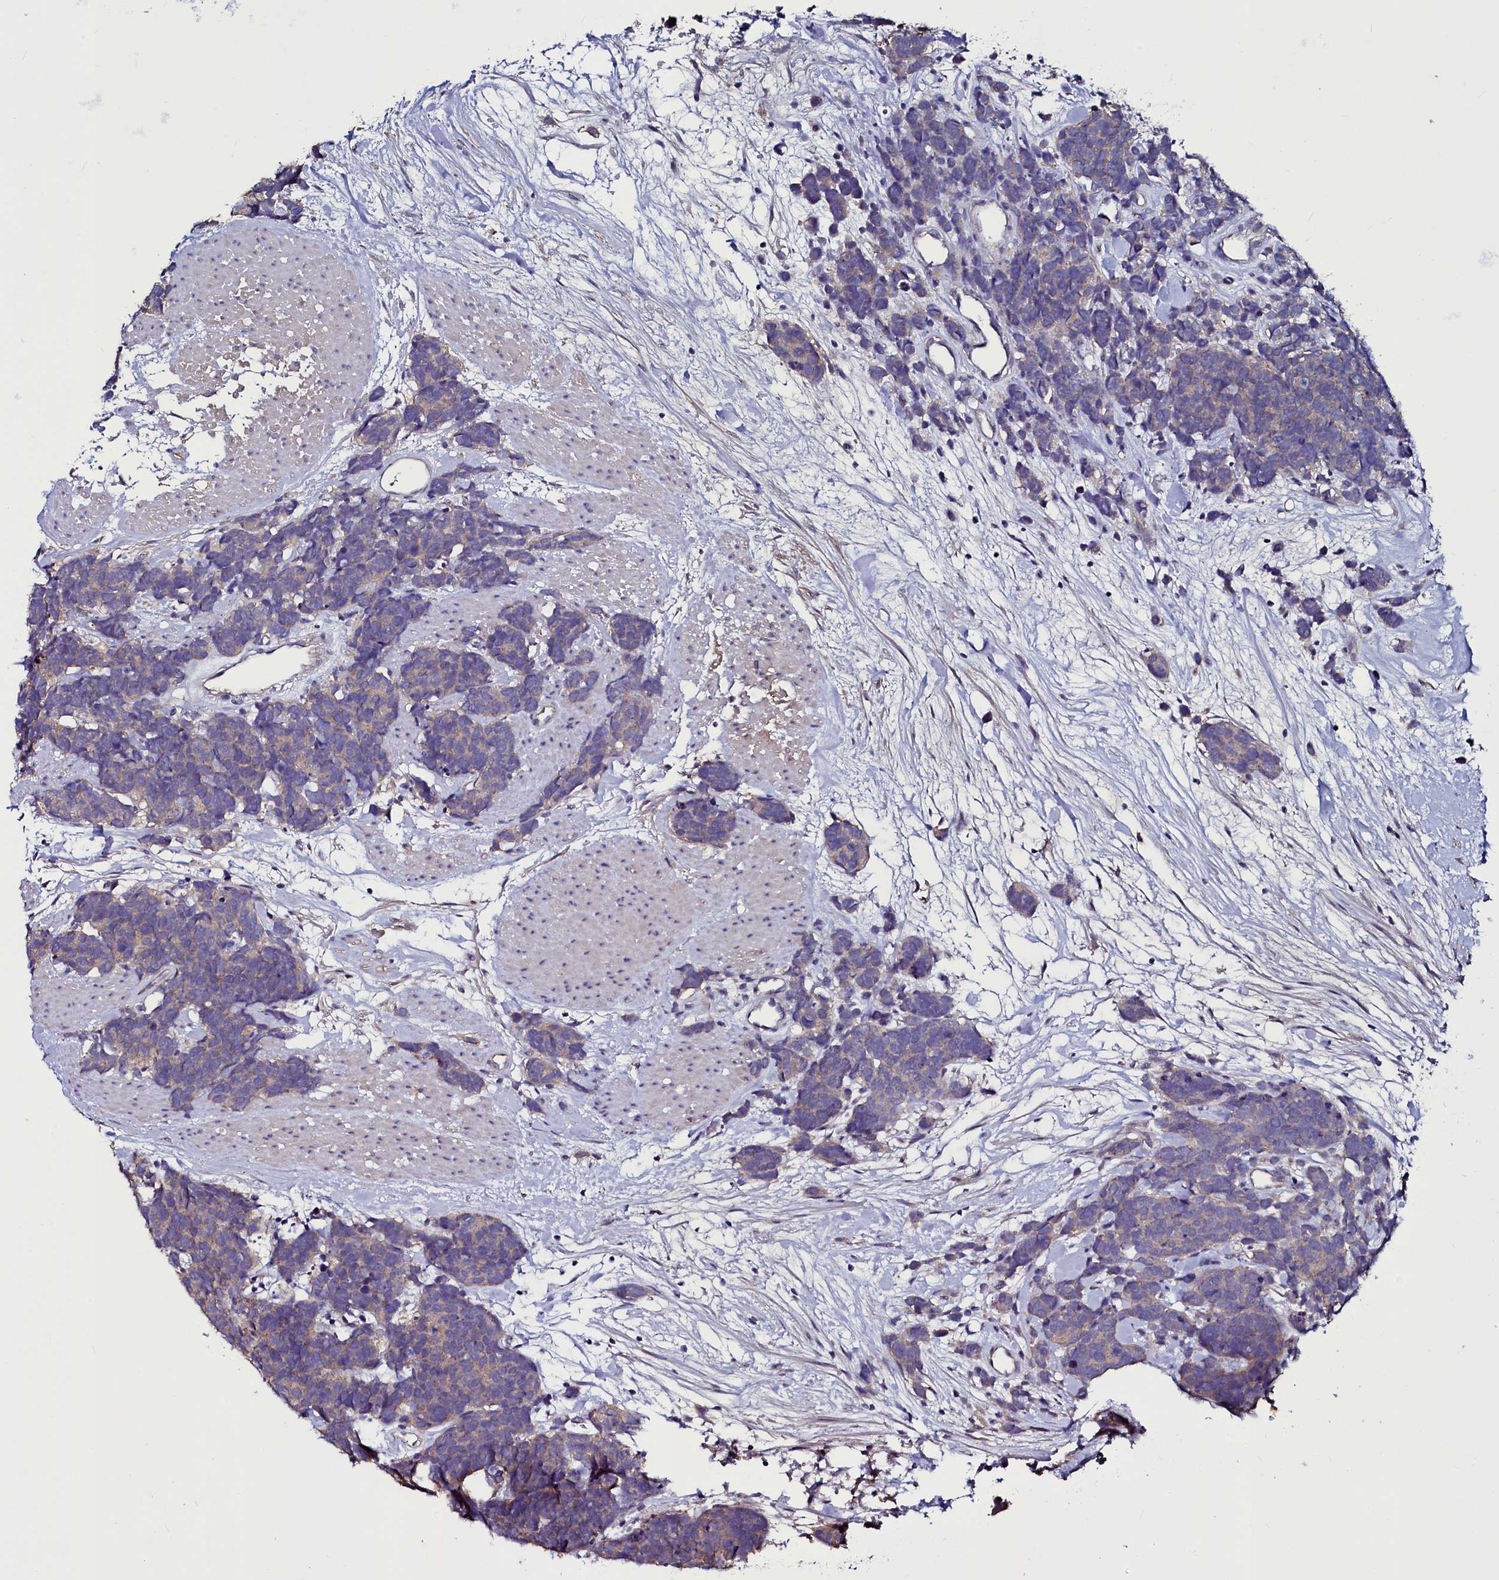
{"staining": {"intensity": "weak", "quantity": ">75%", "location": "cytoplasmic/membranous"}, "tissue": "carcinoid", "cell_type": "Tumor cells", "image_type": "cancer", "snomed": [{"axis": "morphology", "description": "Carcinoma, NOS"}, {"axis": "morphology", "description": "Carcinoid, malignant, NOS"}, {"axis": "topography", "description": "Urinary bladder"}], "caption": "Carcinoid stained with a brown dye shows weak cytoplasmic/membranous positive expression in approximately >75% of tumor cells.", "gene": "USPL1", "patient": {"sex": "male", "age": 57}}